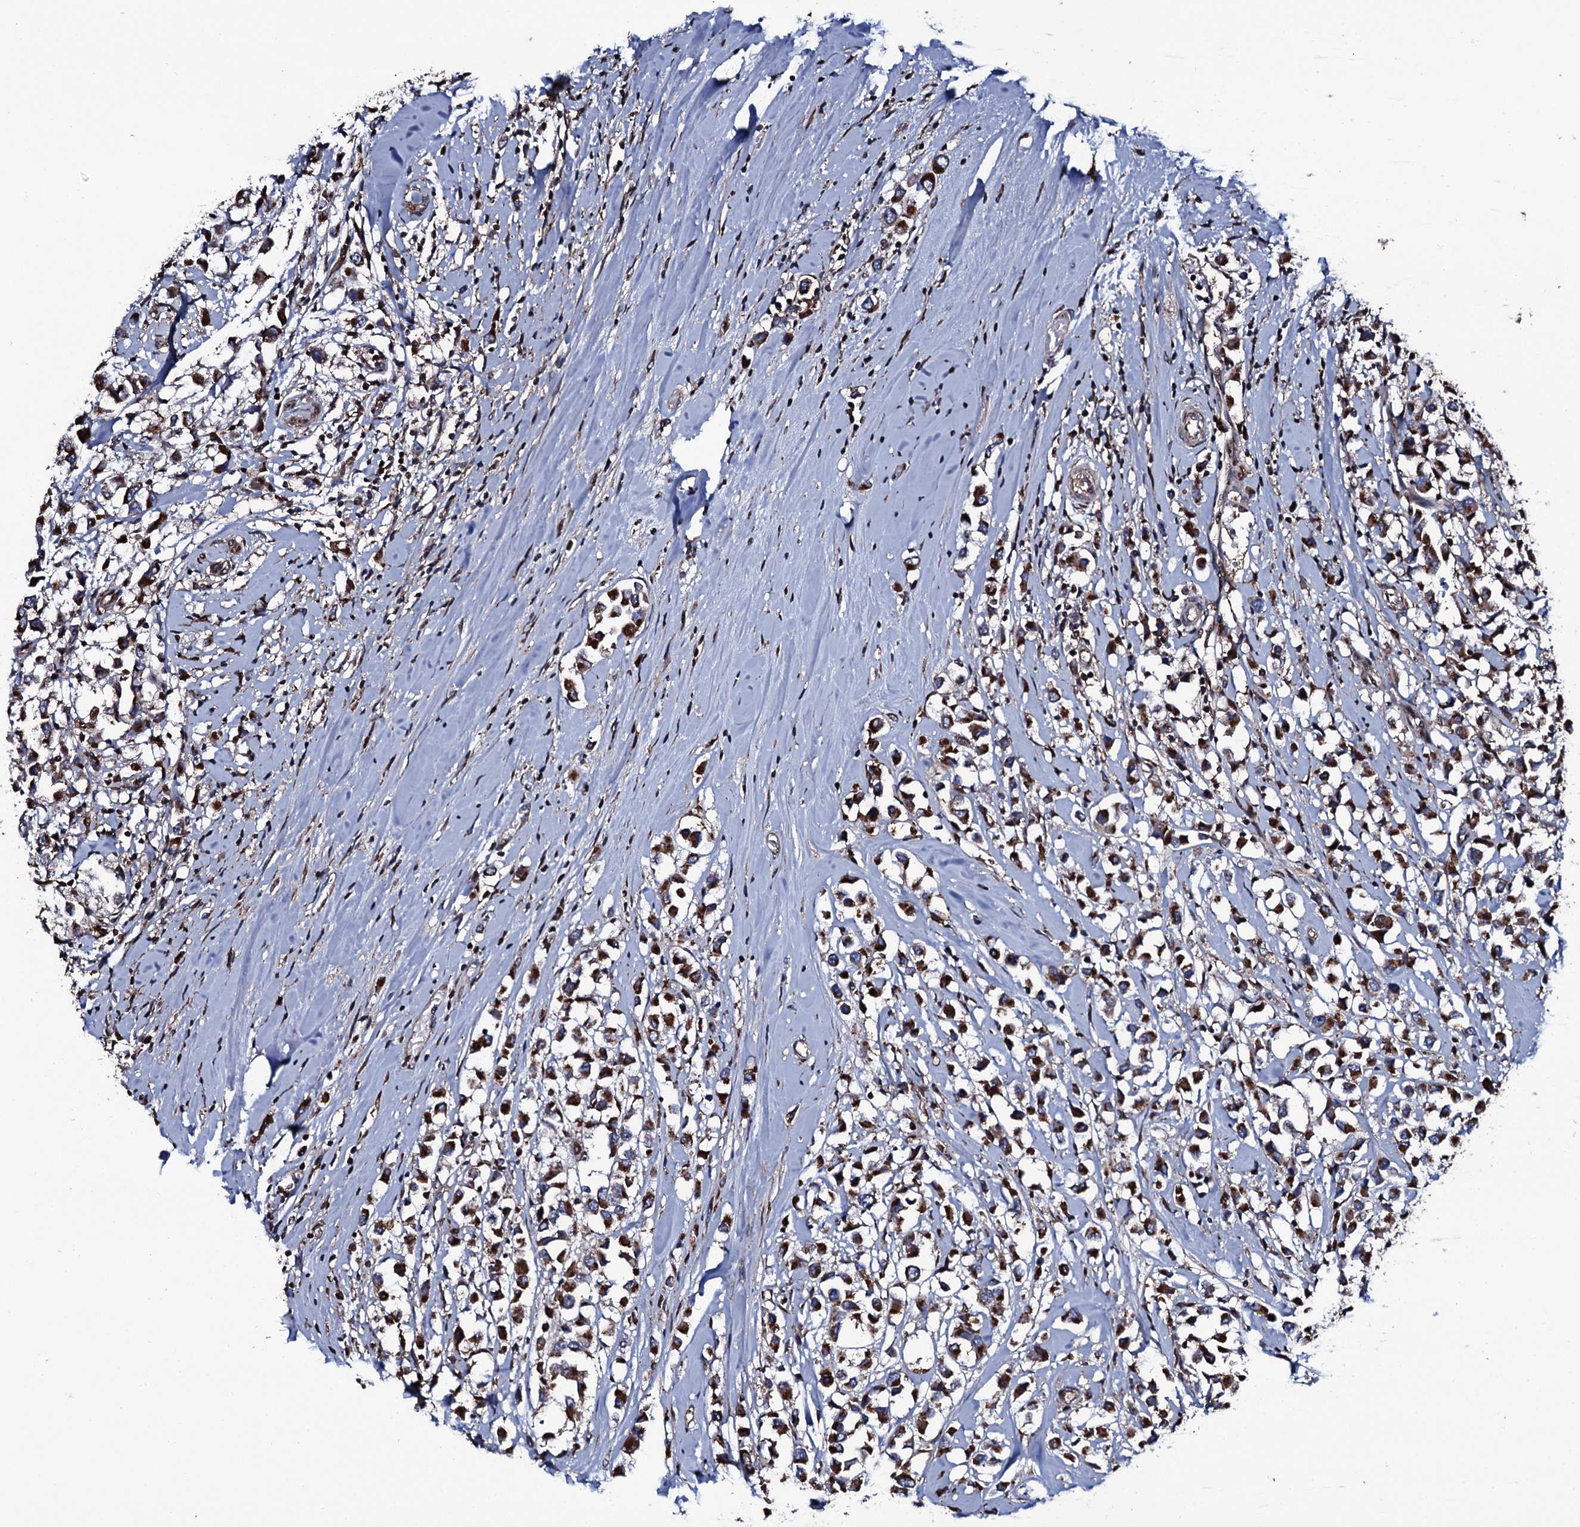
{"staining": {"intensity": "strong", "quantity": ">75%", "location": "cytoplasmic/membranous"}, "tissue": "breast cancer", "cell_type": "Tumor cells", "image_type": "cancer", "snomed": [{"axis": "morphology", "description": "Duct carcinoma"}, {"axis": "topography", "description": "Breast"}], "caption": "The image shows a brown stain indicating the presence of a protein in the cytoplasmic/membranous of tumor cells in breast cancer.", "gene": "PLET1", "patient": {"sex": "female", "age": 61}}